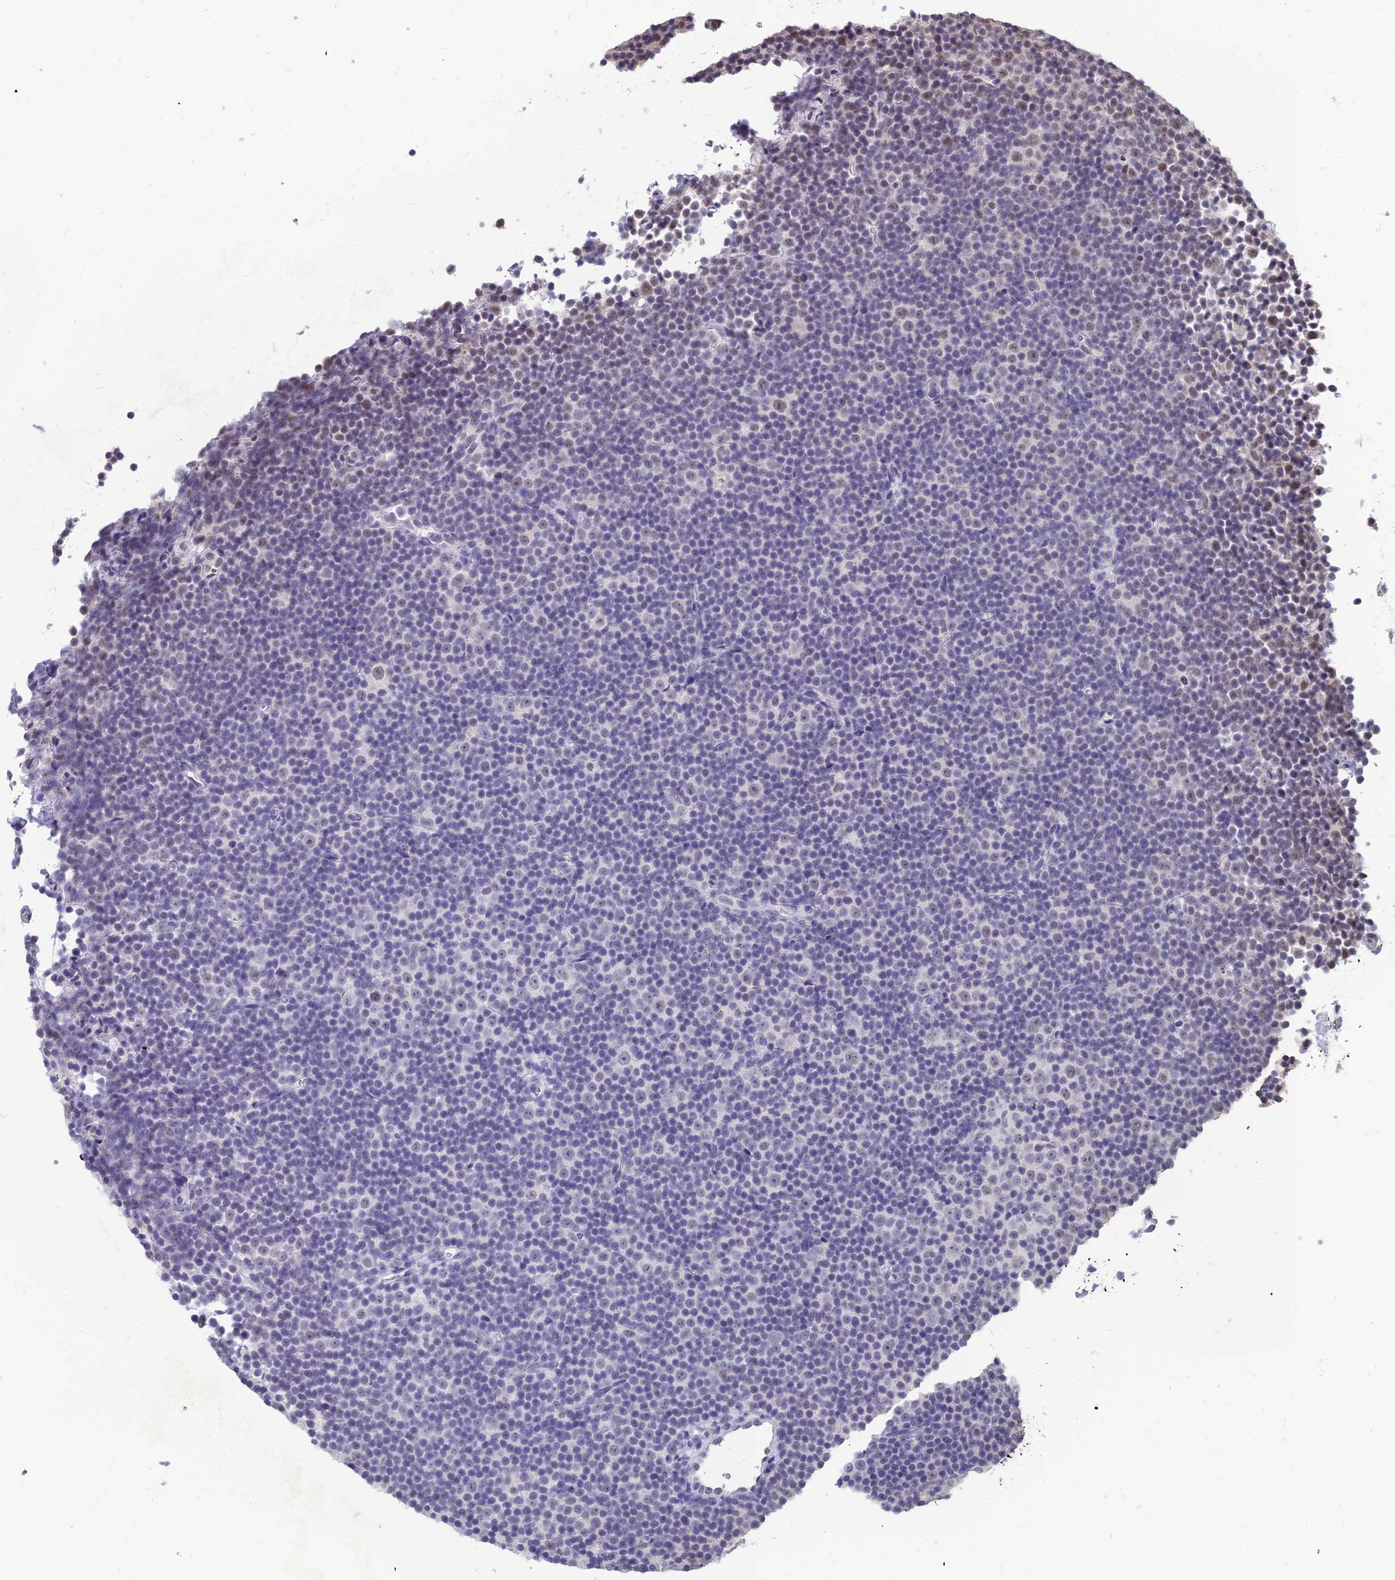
{"staining": {"intensity": "negative", "quantity": "none", "location": "none"}, "tissue": "lymphoma", "cell_type": "Tumor cells", "image_type": "cancer", "snomed": [{"axis": "morphology", "description": "Malignant lymphoma, non-Hodgkin's type, Low grade"}, {"axis": "topography", "description": "Lymph node"}], "caption": "This is a photomicrograph of immunohistochemistry staining of malignant lymphoma, non-Hodgkin's type (low-grade), which shows no expression in tumor cells. Brightfield microscopy of IHC stained with DAB (3,3'-diaminobenzidine) (brown) and hematoxylin (blue), captured at high magnification.", "gene": "SRSF7", "patient": {"sex": "female", "age": 67}}